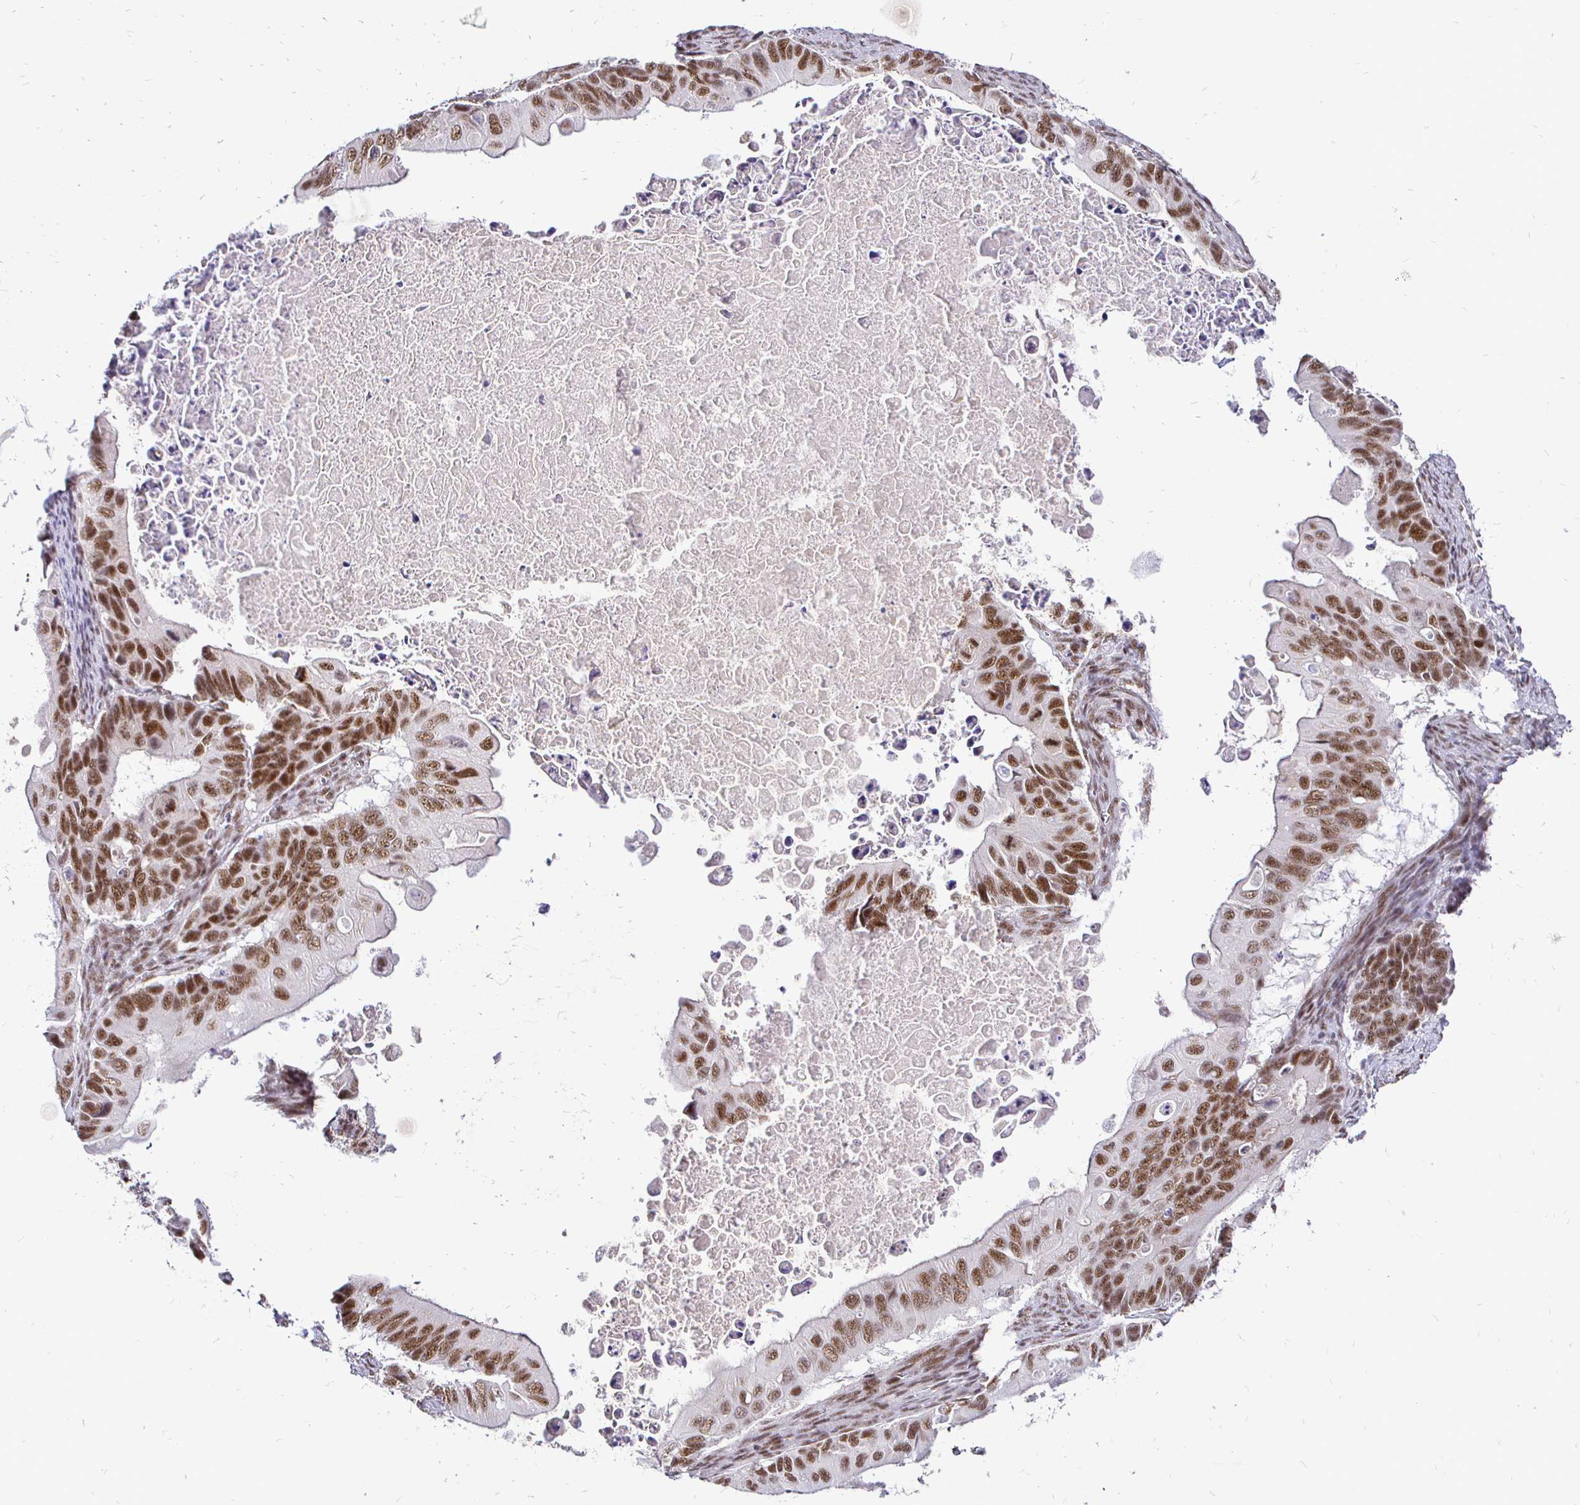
{"staining": {"intensity": "moderate", "quantity": ">75%", "location": "nuclear"}, "tissue": "ovarian cancer", "cell_type": "Tumor cells", "image_type": "cancer", "snomed": [{"axis": "morphology", "description": "Cystadenocarcinoma, mucinous, NOS"}, {"axis": "topography", "description": "Ovary"}], "caption": "High-magnification brightfield microscopy of mucinous cystadenocarcinoma (ovarian) stained with DAB (brown) and counterstained with hematoxylin (blue). tumor cells exhibit moderate nuclear positivity is seen in approximately>75% of cells.", "gene": "SIN3A", "patient": {"sex": "female", "age": 64}}